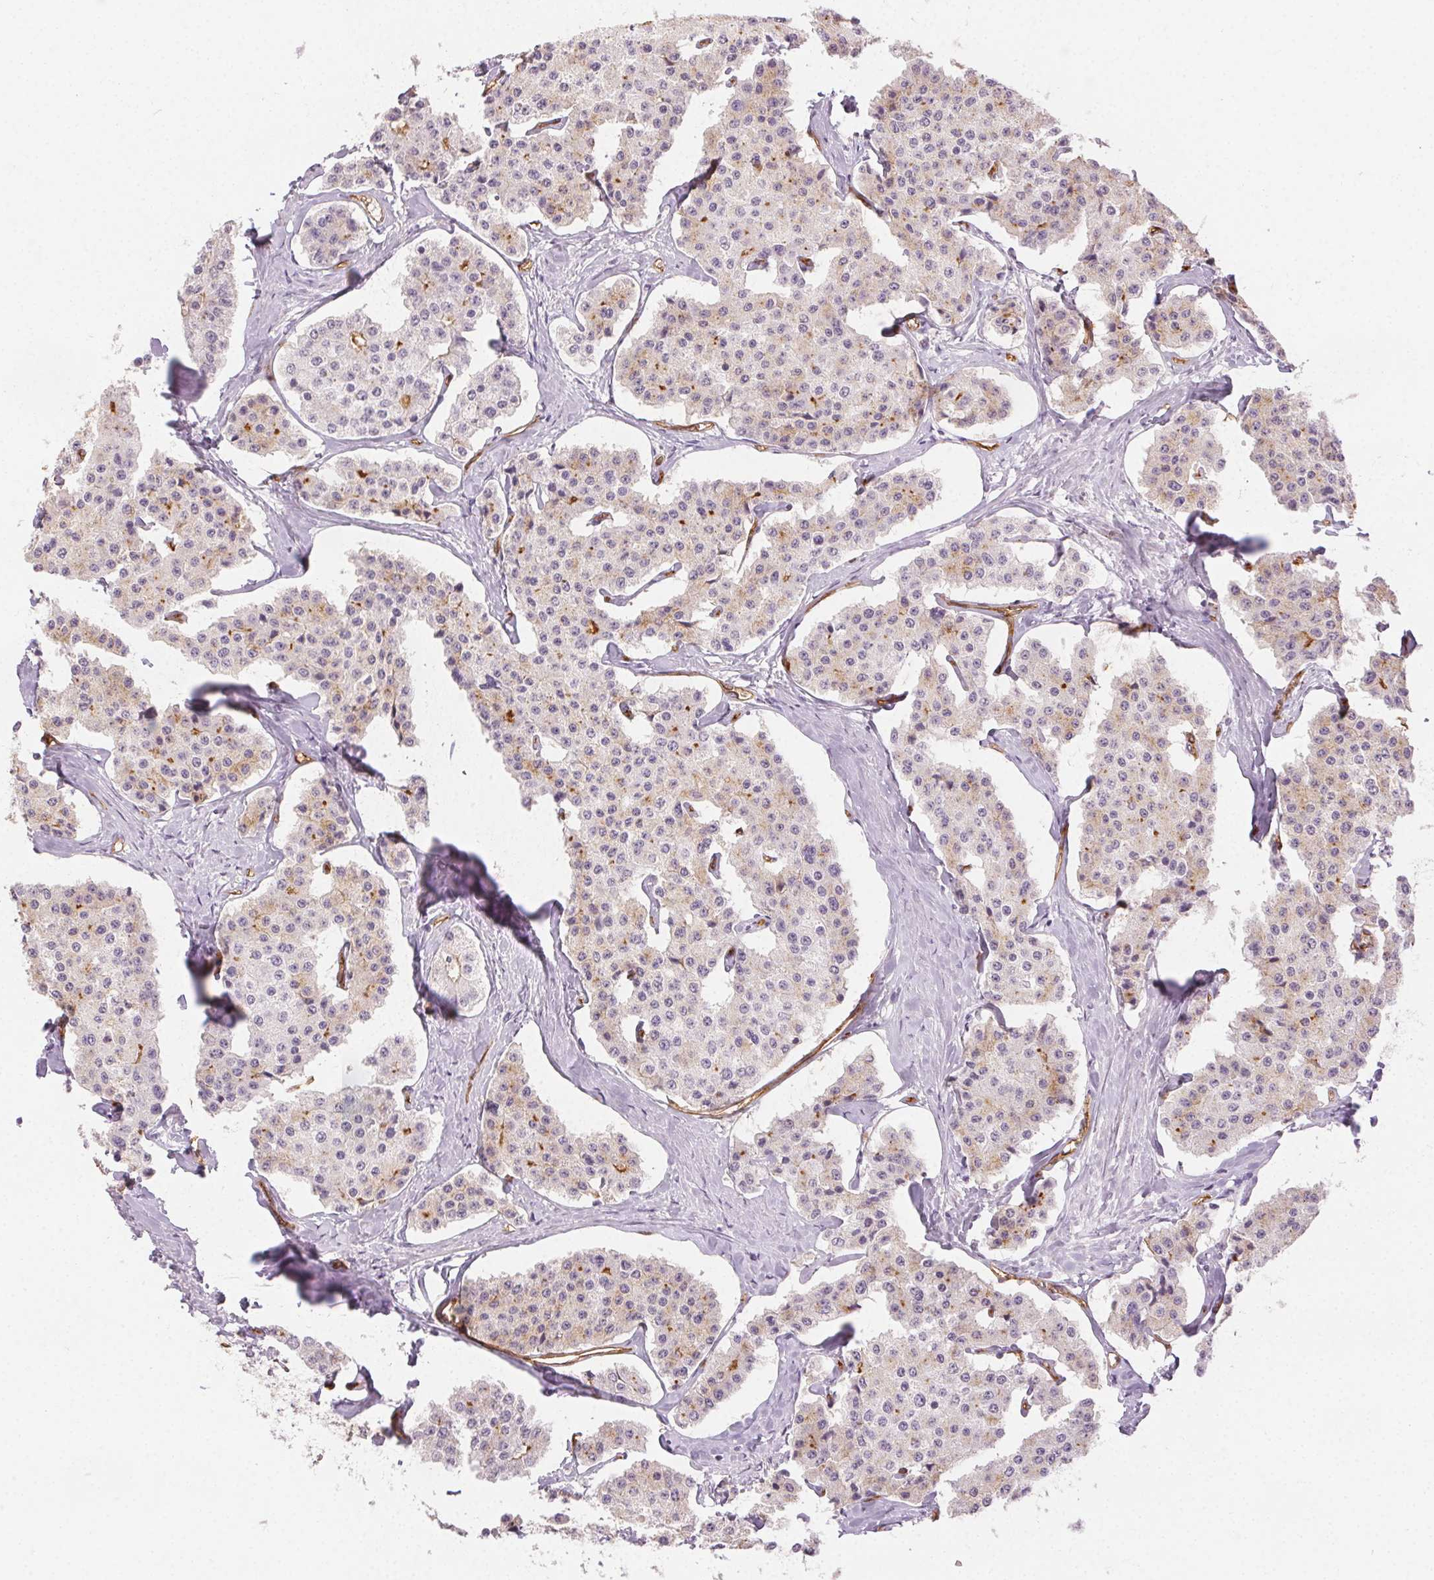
{"staining": {"intensity": "moderate", "quantity": "<25%", "location": "cytoplasmic/membranous"}, "tissue": "carcinoid", "cell_type": "Tumor cells", "image_type": "cancer", "snomed": [{"axis": "morphology", "description": "Carcinoid, malignant, NOS"}, {"axis": "topography", "description": "Small intestine"}], "caption": "Malignant carcinoid stained with a brown dye shows moderate cytoplasmic/membranous positive positivity in about <25% of tumor cells.", "gene": "PODXL", "patient": {"sex": "female", "age": 65}}